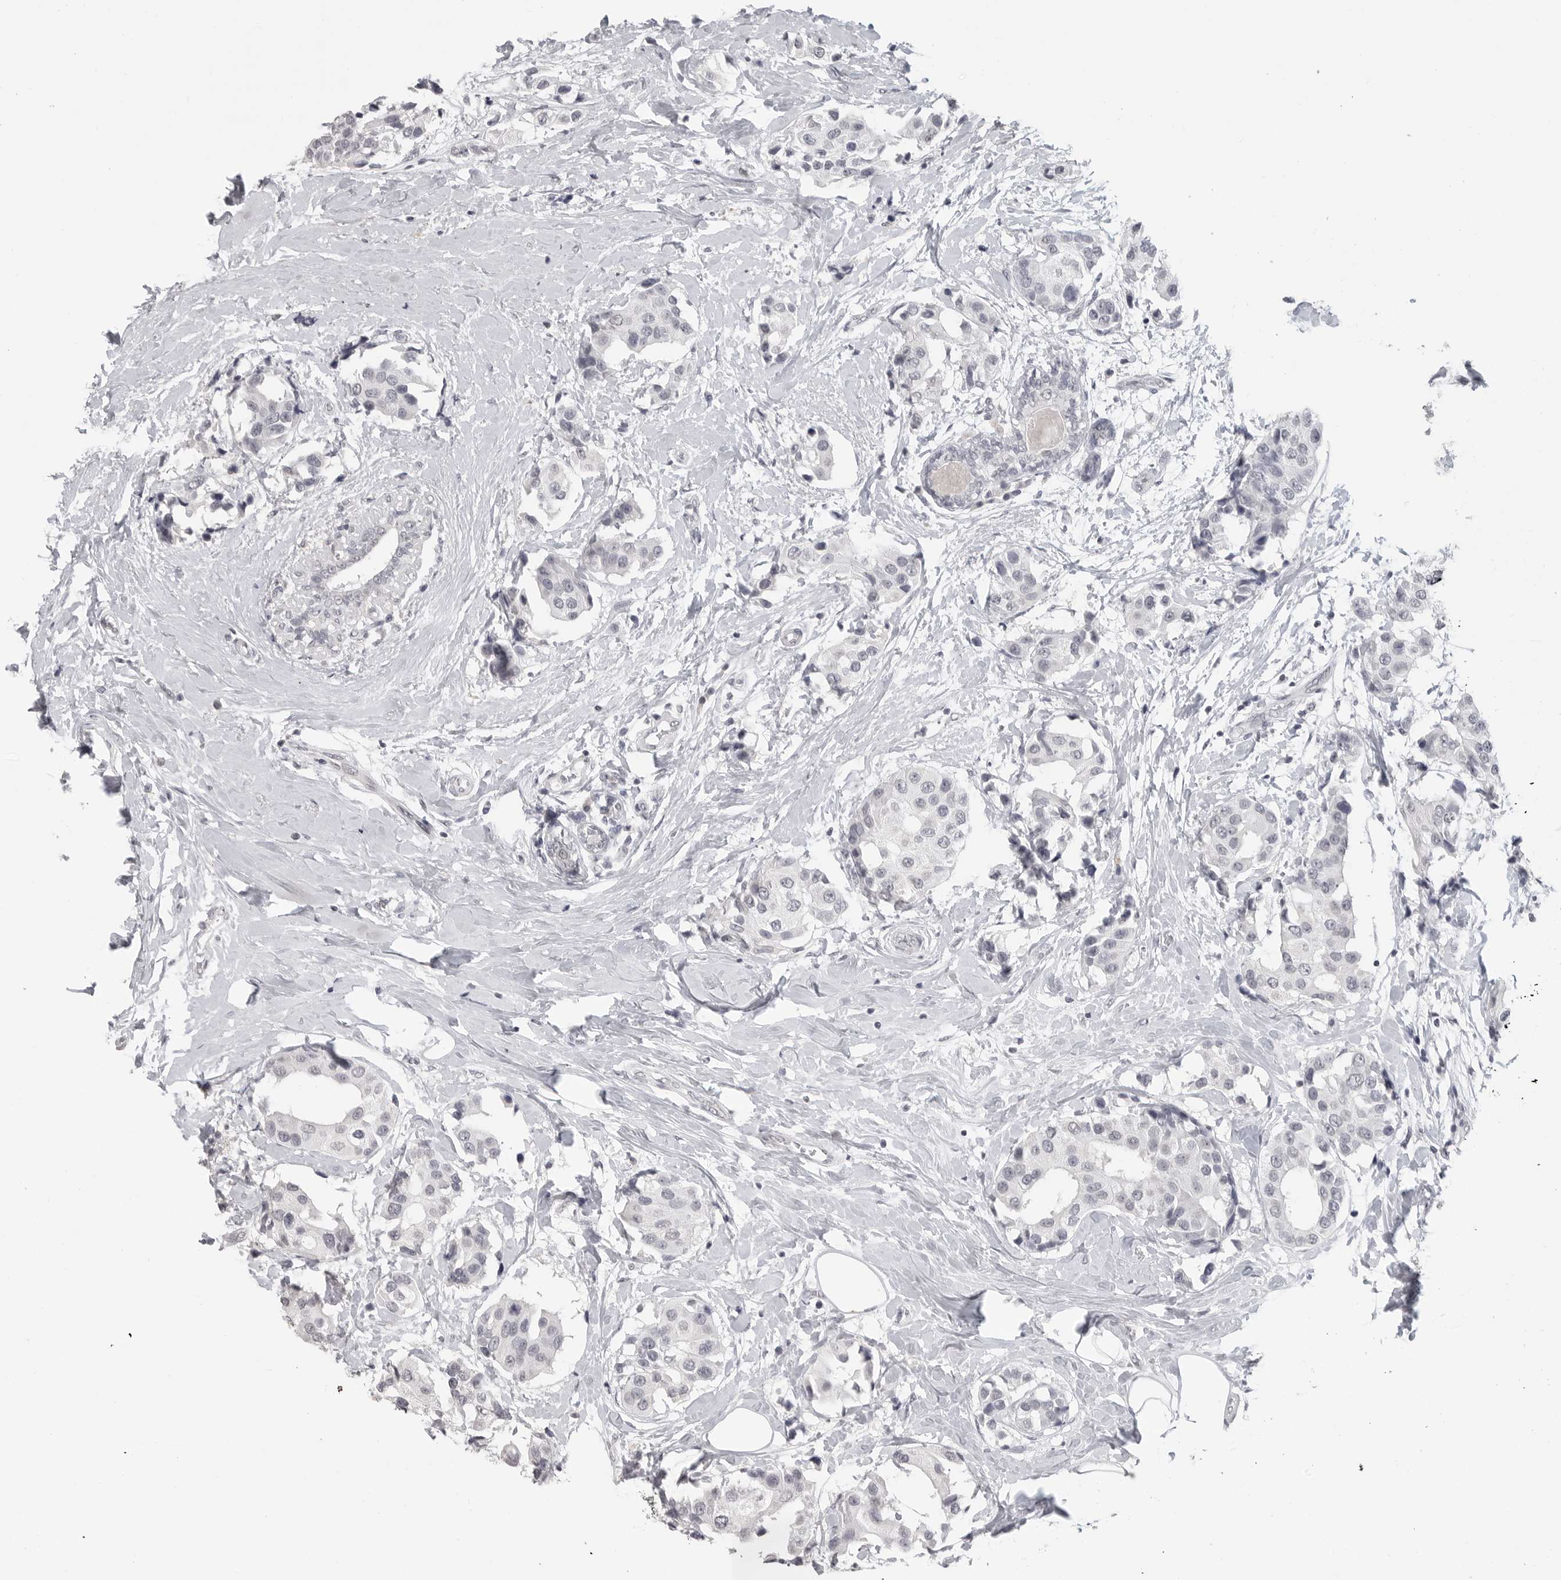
{"staining": {"intensity": "negative", "quantity": "none", "location": "none"}, "tissue": "breast cancer", "cell_type": "Tumor cells", "image_type": "cancer", "snomed": [{"axis": "morphology", "description": "Normal tissue, NOS"}, {"axis": "morphology", "description": "Duct carcinoma"}, {"axis": "topography", "description": "Breast"}], "caption": "Immunohistochemical staining of breast infiltrating ductal carcinoma displays no significant staining in tumor cells.", "gene": "PRSS1", "patient": {"sex": "female", "age": 39}}